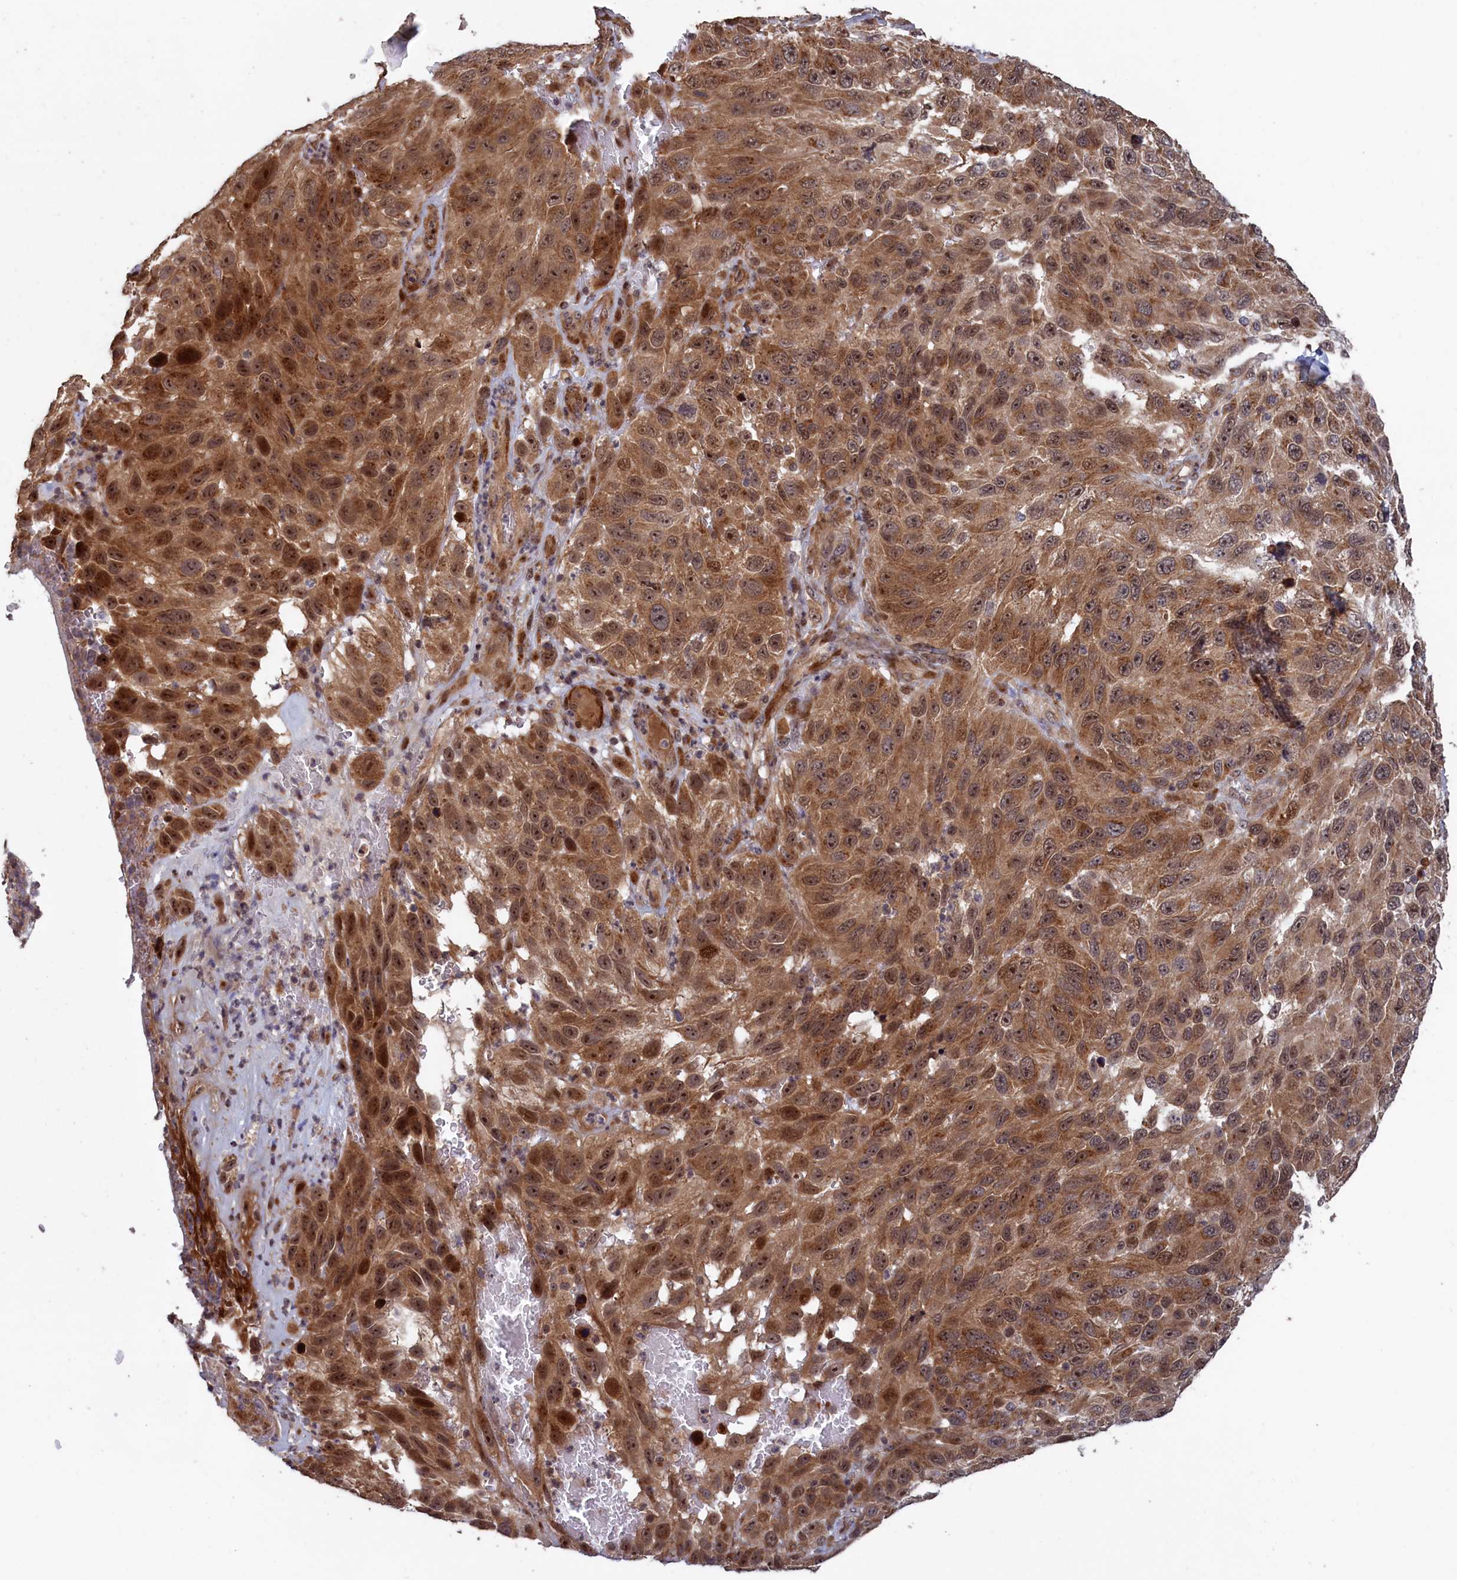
{"staining": {"intensity": "moderate", "quantity": ">75%", "location": "cytoplasmic/membranous,nuclear"}, "tissue": "melanoma", "cell_type": "Tumor cells", "image_type": "cancer", "snomed": [{"axis": "morphology", "description": "Malignant melanoma, NOS"}, {"axis": "topography", "description": "Skin"}], "caption": "A histopathology image of melanoma stained for a protein reveals moderate cytoplasmic/membranous and nuclear brown staining in tumor cells.", "gene": "LSG1", "patient": {"sex": "female", "age": 96}}